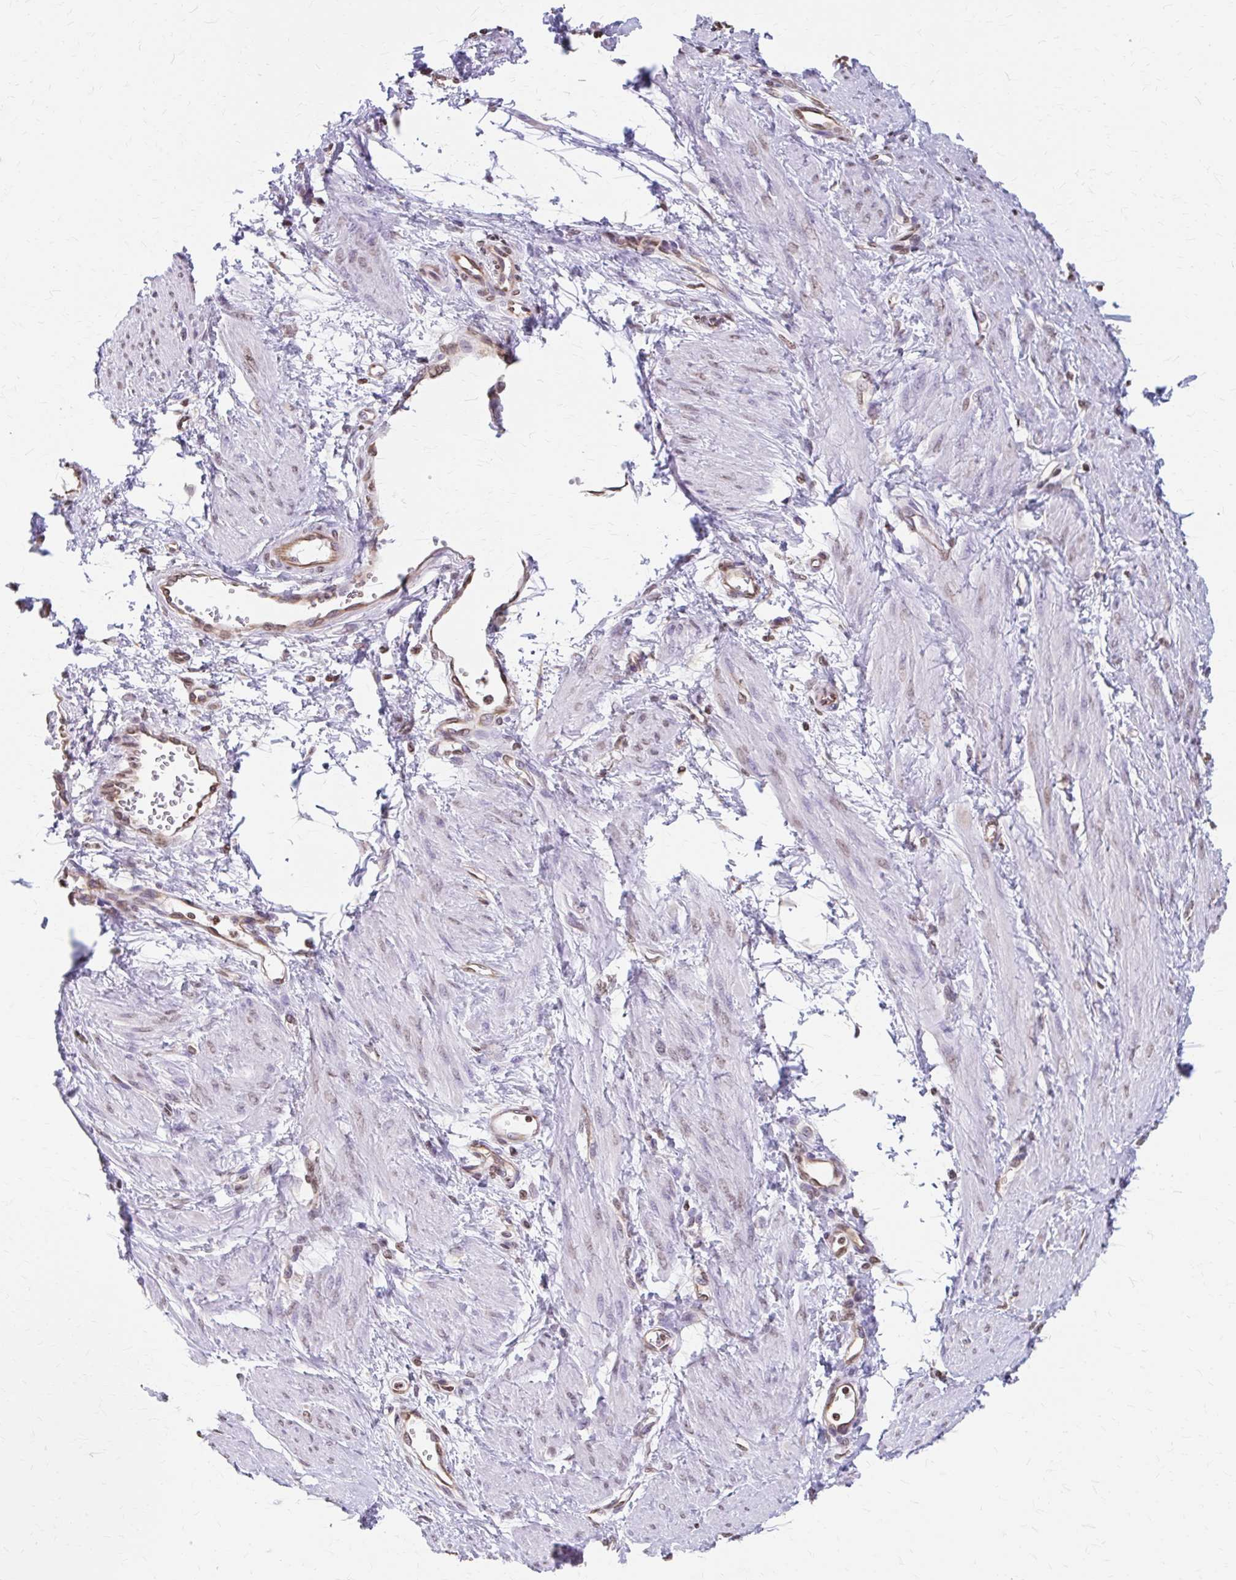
{"staining": {"intensity": "moderate", "quantity": ">75%", "location": "nuclear"}, "tissue": "smooth muscle", "cell_type": "Smooth muscle cells", "image_type": "normal", "snomed": [{"axis": "morphology", "description": "Normal tissue, NOS"}, {"axis": "topography", "description": "Smooth muscle"}, {"axis": "topography", "description": "Uterus"}], "caption": "A high-resolution photomicrograph shows immunohistochemistry (IHC) staining of benign smooth muscle, which exhibits moderate nuclear expression in approximately >75% of smooth muscle cells.", "gene": "ORC3", "patient": {"sex": "female", "age": 39}}